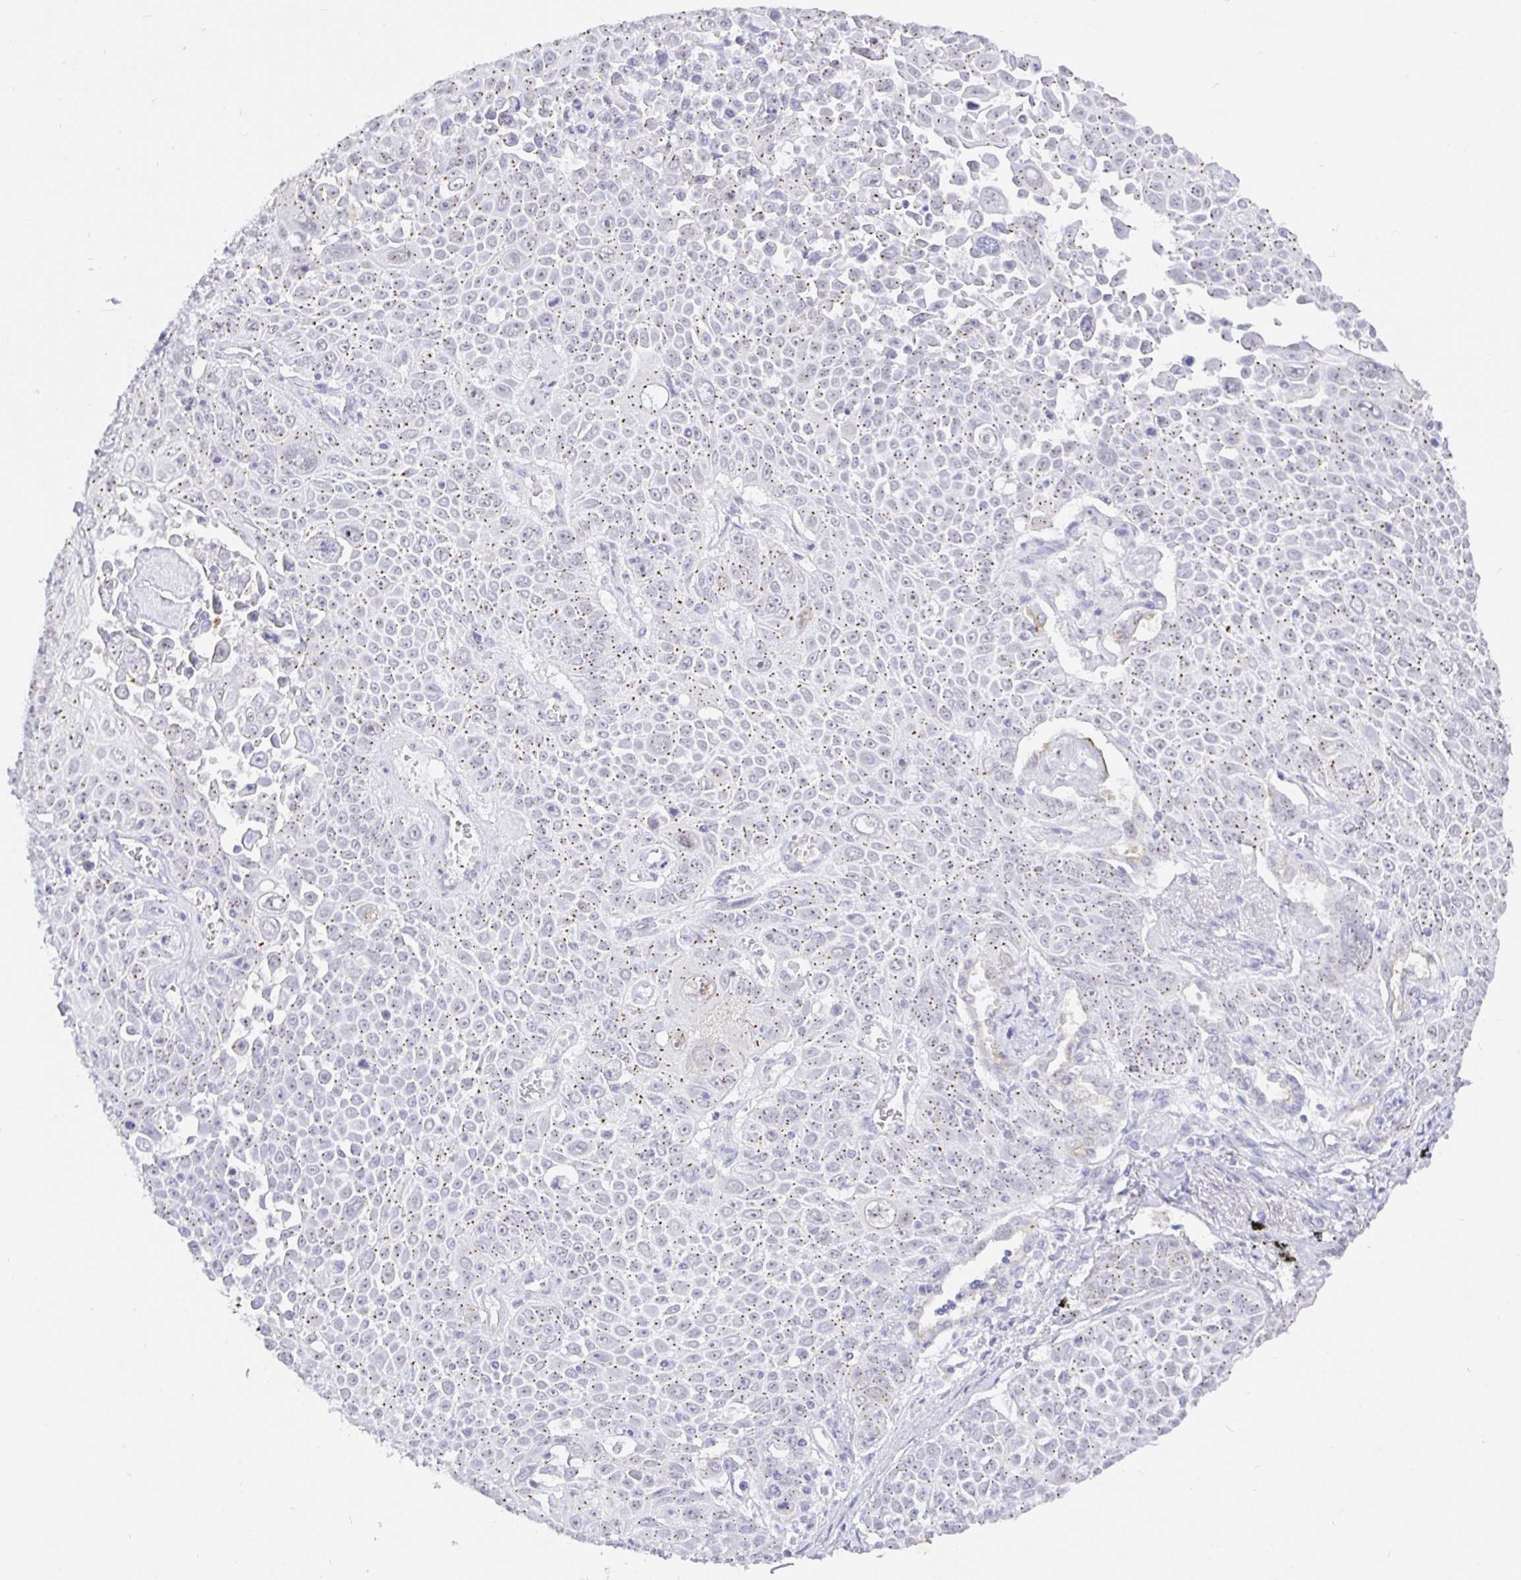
{"staining": {"intensity": "weak", "quantity": "25%-75%", "location": "cytoplasmic/membranous"}, "tissue": "lung cancer", "cell_type": "Tumor cells", "image_type": "cancer", "snomed": [{"axis": "morphology", "description": "Squamous cell carcinoma, NOS"}, {"axis": "morphology", "description": "Squamous cell carcinoma, metastatic, NOS"}, {"axis": "topography", "description": "Lymph node"}, {"axis": "topography", "description": "Lung"}], "caption": "Immunohistochemistry (IHC) of lung cancer exhibits low levels of weak cytoplasmic/membranous staining in approximately 25%-75% of tumor cells.", "gene": "EZHIP", "patient": {"sex": "female", "age": 62}}